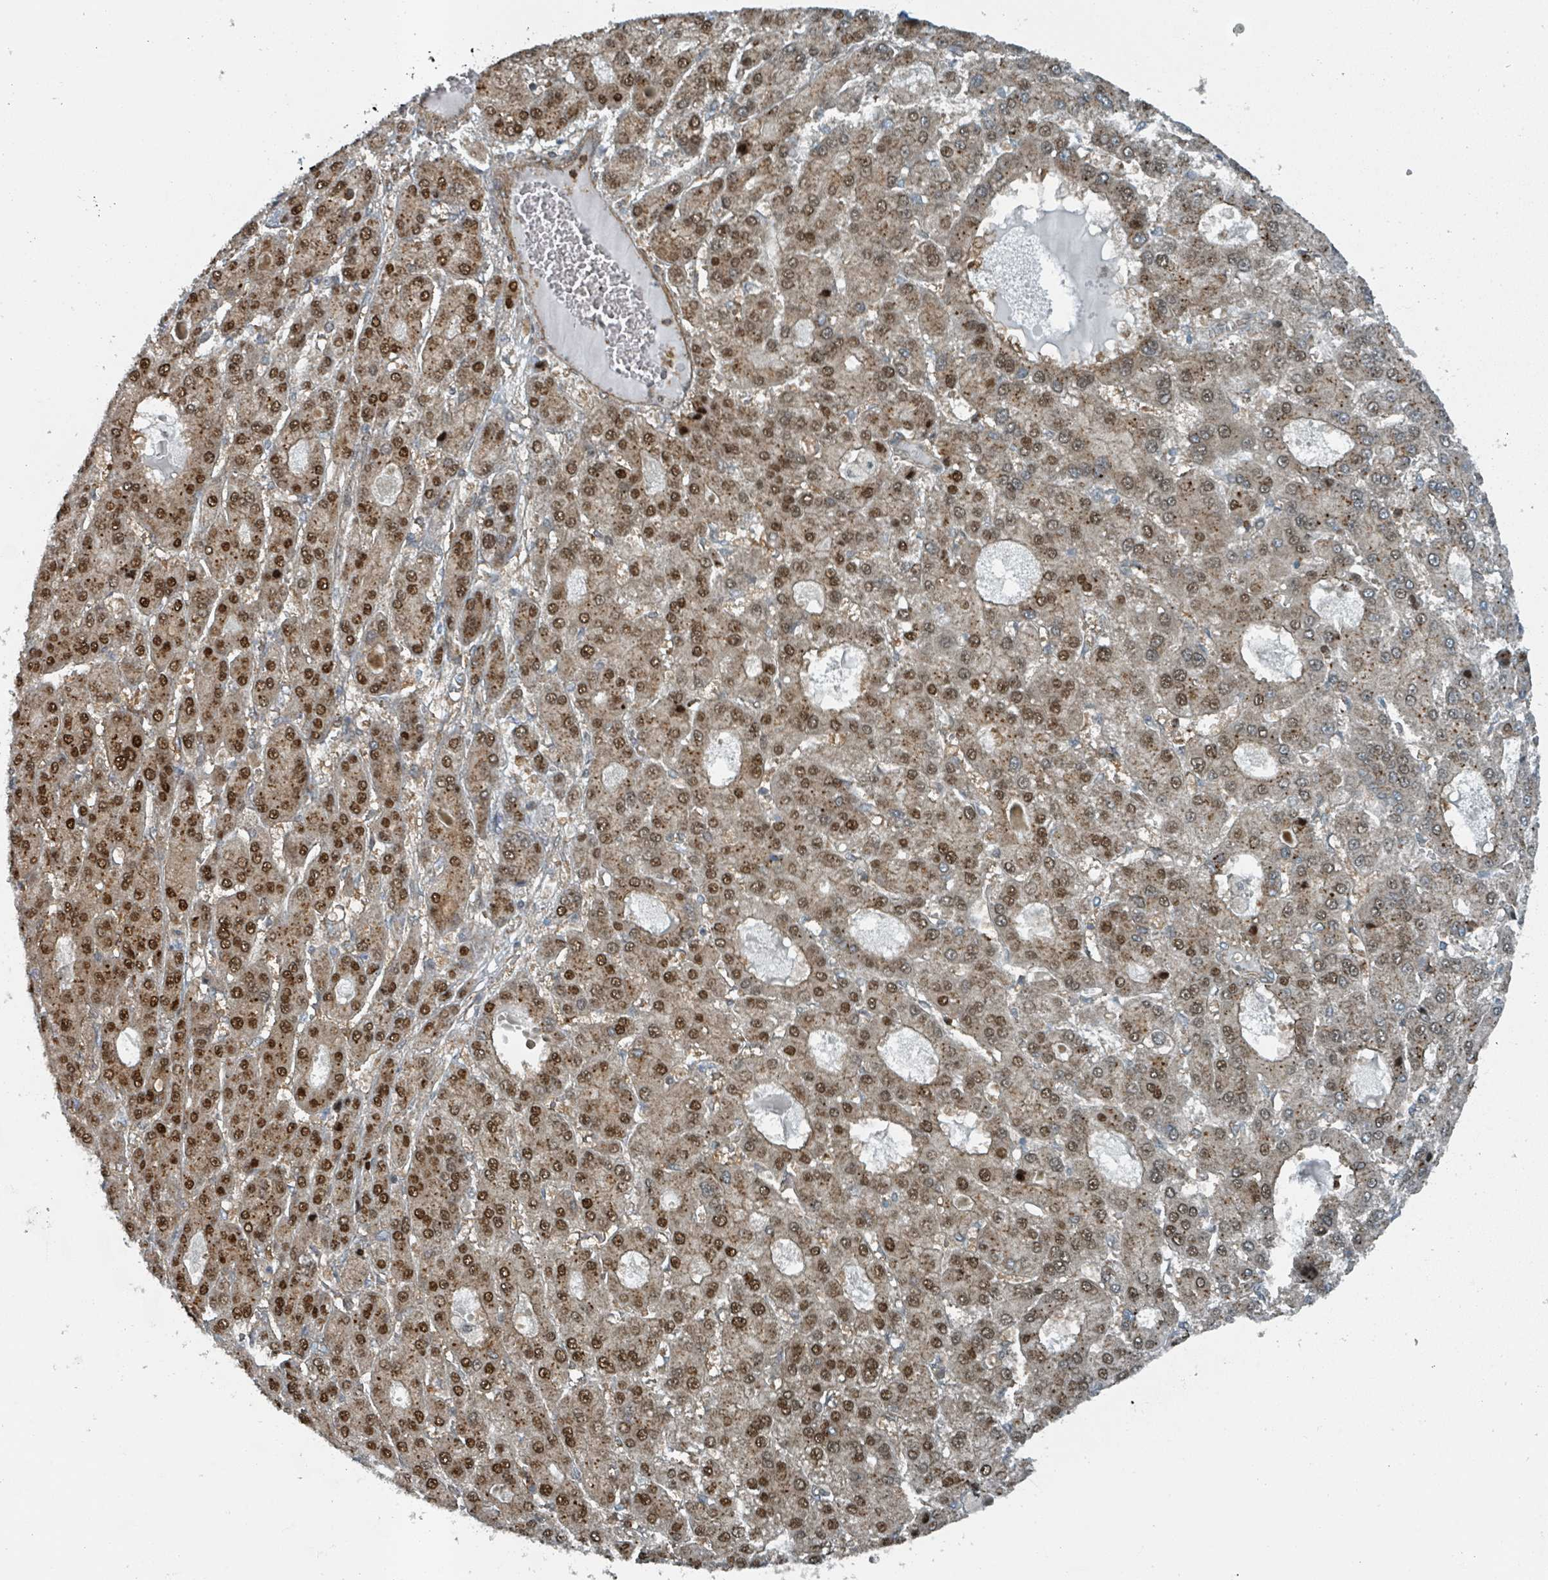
{"staining": {"intensity": "strong", "quantity": "25%-75%", "location": "cytoplasmic/membranous,nuclear"}, "tissue": "liver cancer", "cell_type": "Tumor cells", "image_type": "cancer", "snomed": [{"axis": "morphology", "description": "Carcinoma, Hepatocellular, NOS"}, {"axis": "topography", "description": "Liver"}], "caption": "Human liver cancer stained for a protein (brown) reveals strong cytoplasmic/membranous and nuclear positive staining in approximately 25%-75% of tumor cells.", "gene": "RHPN2", "patient": {"sex": "male", "age": 70}}